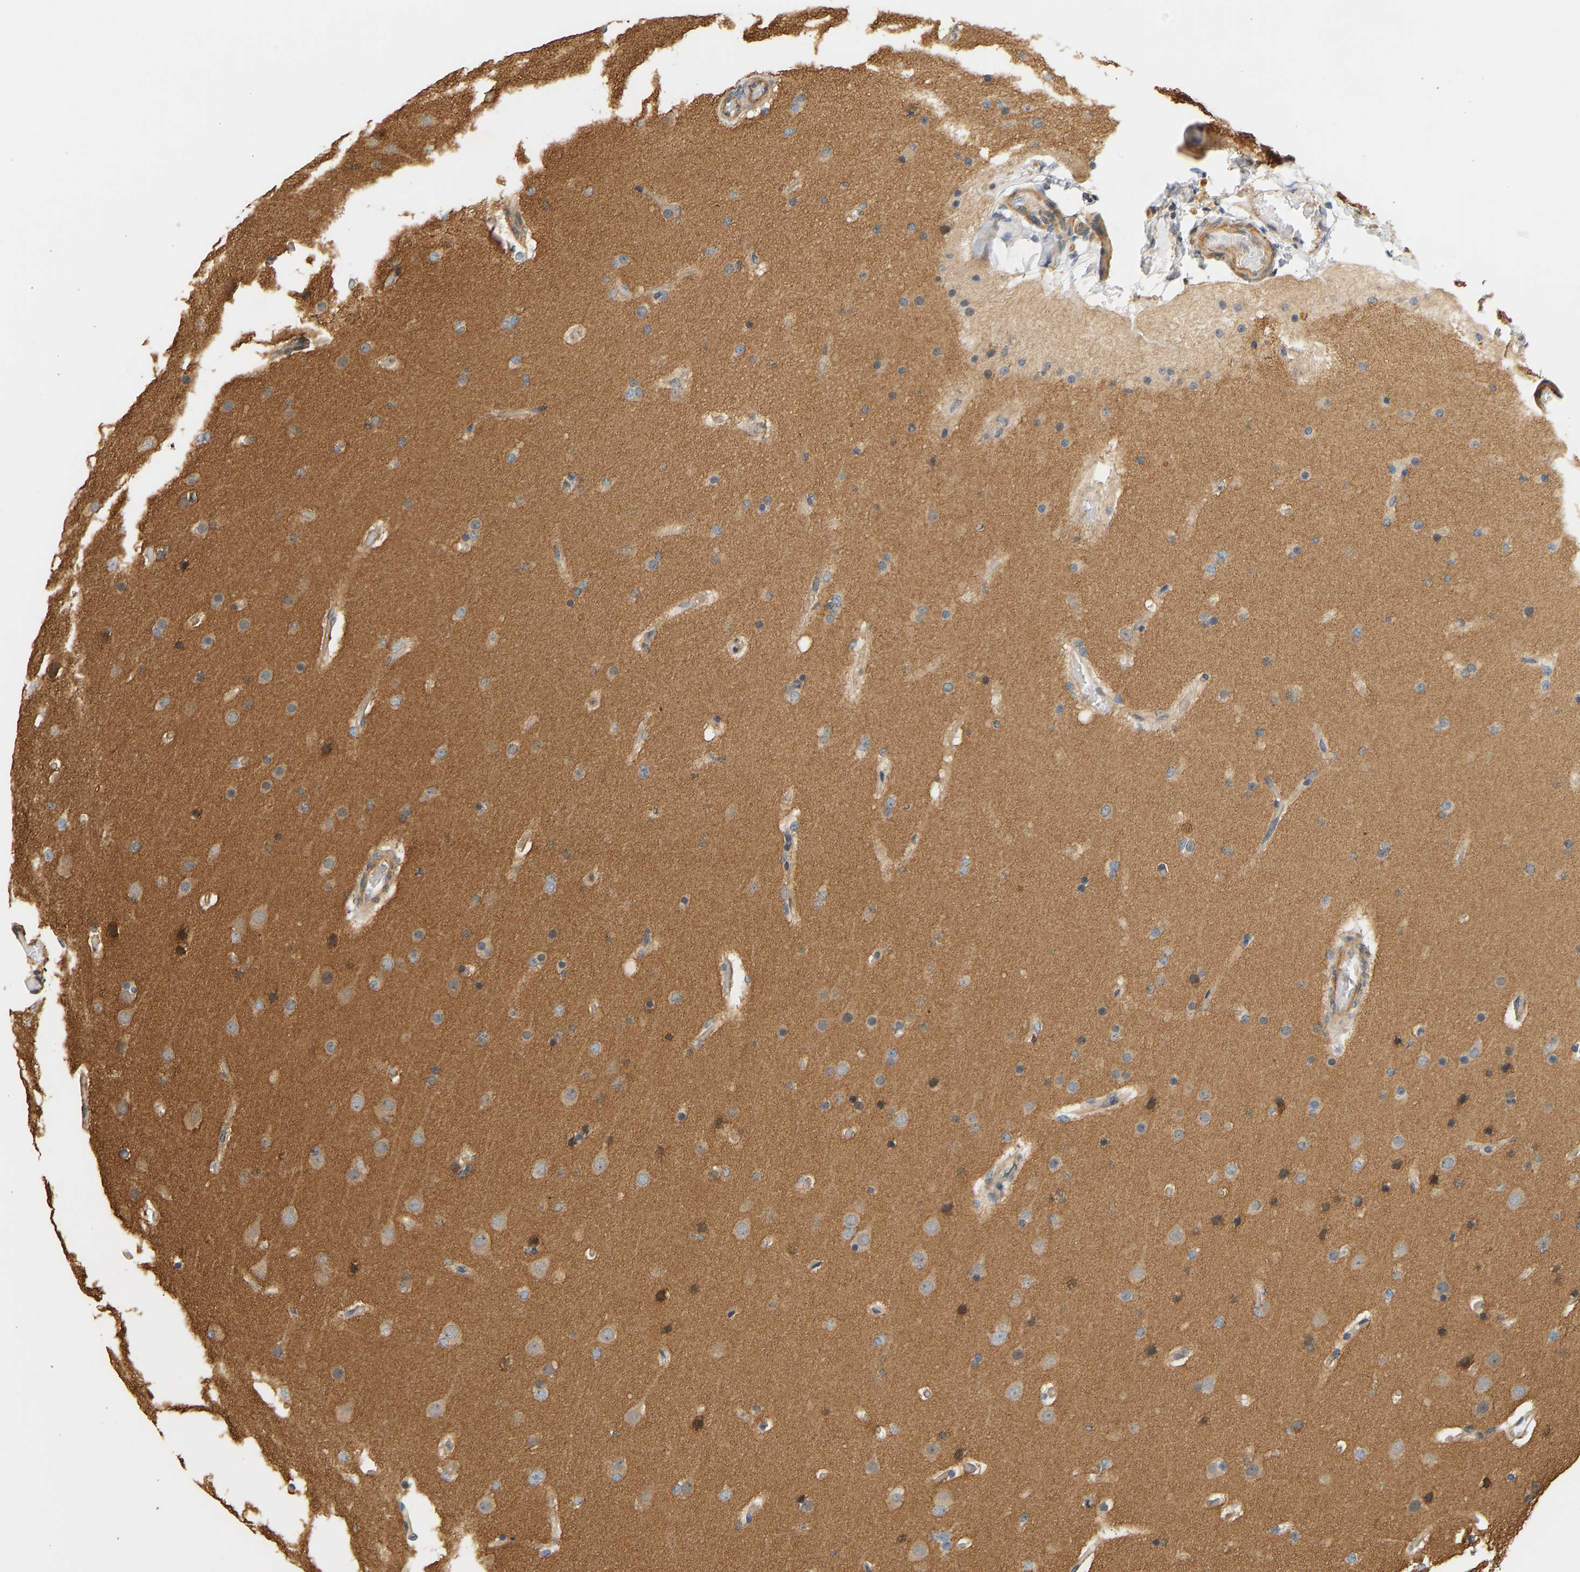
{"staining": {"intensity": "weak", "quantity": "<25%", "location": "cytoplasmic/membranous"}, "tissue": "glioma", "cell_type": "Tumor cells", "image_type": "cancer", "snomed": [{"axis": "morphology", "description": "Glioma, malignant, High grade"}, {"axis": "topography", "description": "Cerebral cortex"}], "caption": "Immunohistochemistry (IHC) histopathology image of neoplastic tissue: human glioma stained with DAB (3,3'-diaminobenzidine) shows no significant protein expression in tumor cells.", "gene": "CEP57", "patient": {"sex": "female", "age": 36}}